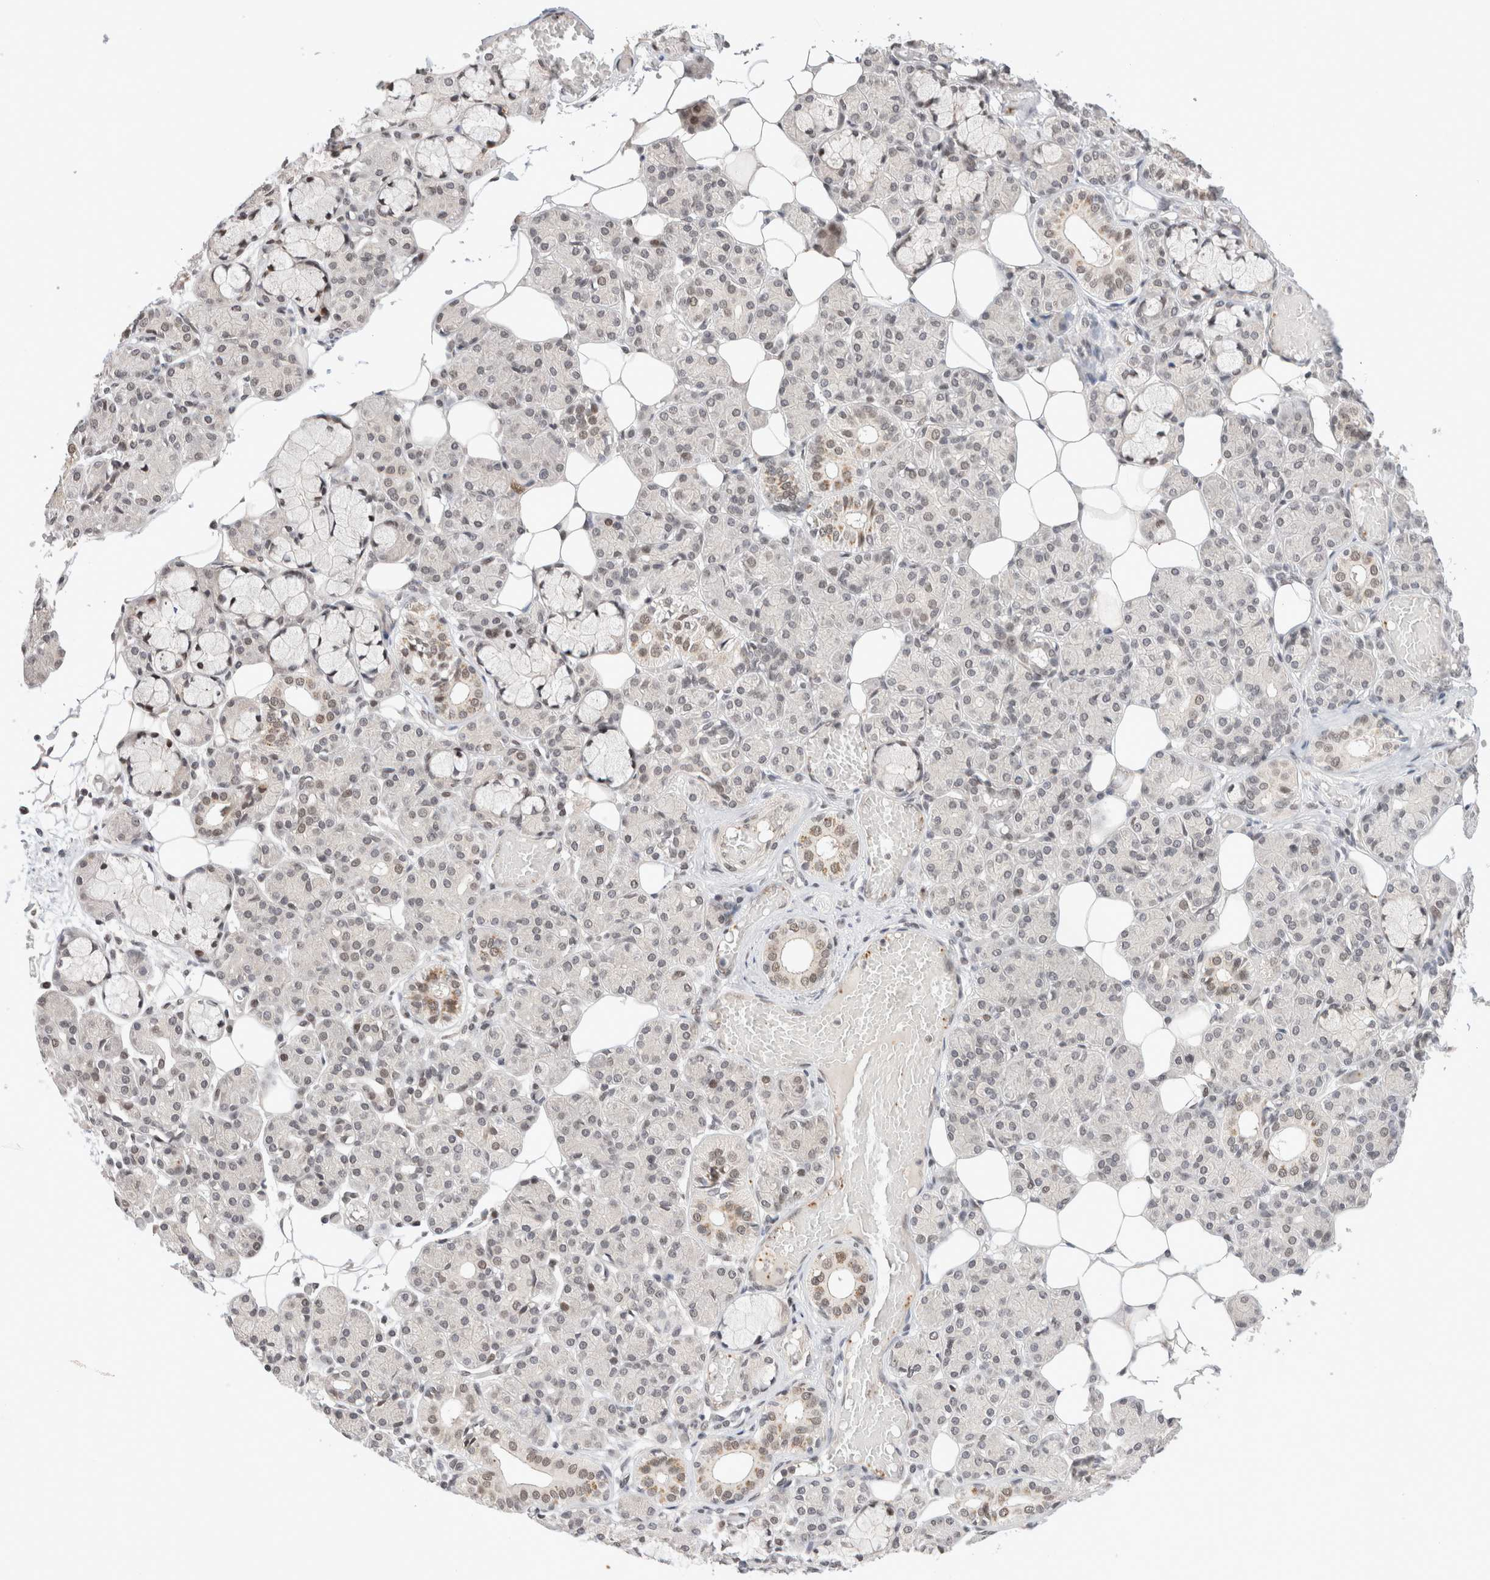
{"staining": {"intensity": "weak", "quantity": "<25%", "location": "nuclear"}, "tissue": "salivary gland", "cell_type": "Glandular cells", "image_type": "normal", "snomed": [{"axis": "morphology", "description": "Normal tissue, NOS"}, {"axis": "topography", "description": "Salivary gland"}], "caption": "Micrograph shows no significant protein positivity in glandular cells of unremarkable salivary gland. Nuclei are stained in blue.", "gene": "GATAD2A", "patient": {"sex": "male", "age": 63}}